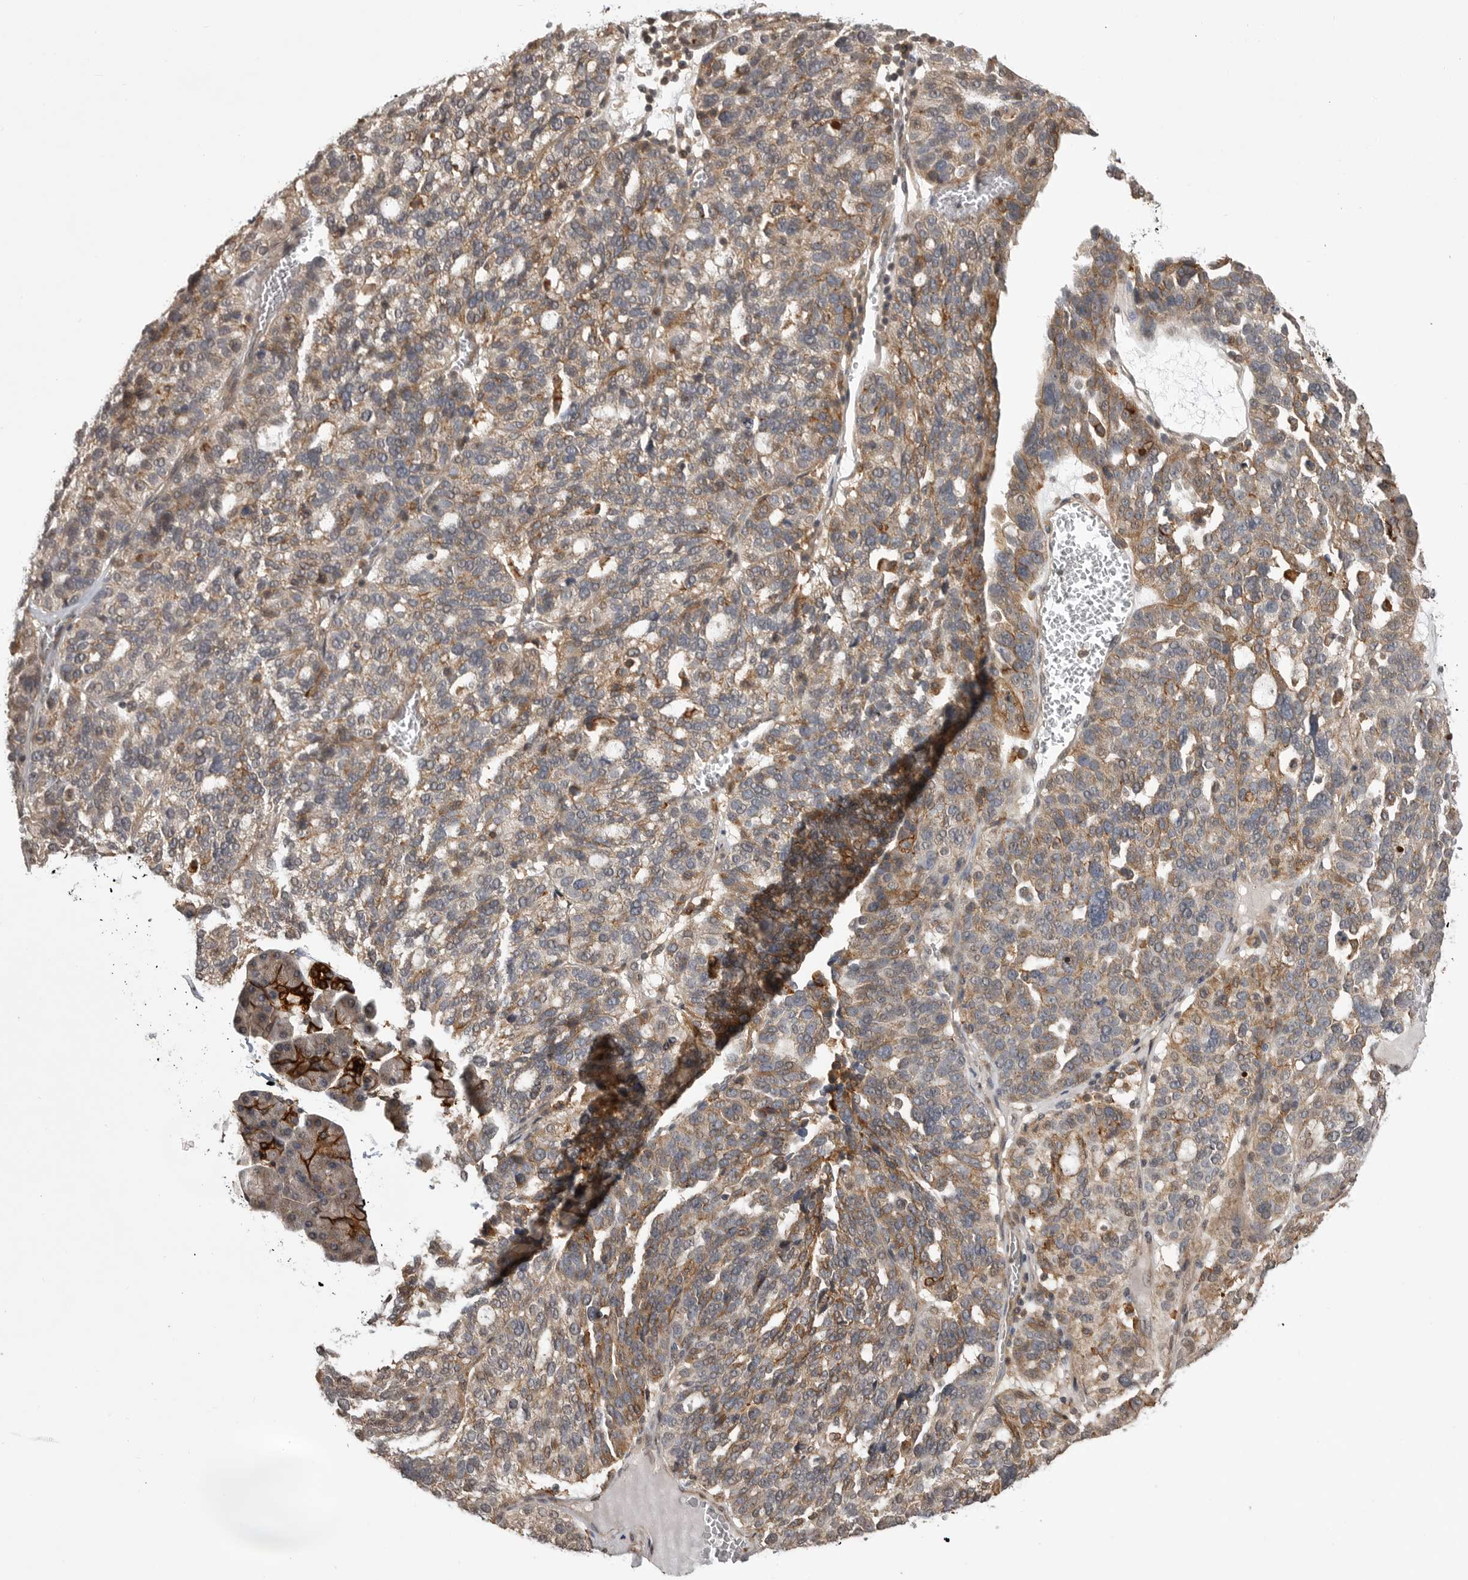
{"staining": {"intensity": "moderate", "quantity": ">75%", "location": "cytoplasmic/membranous"}, "tissue": "ovarian cancer", "cell_type": "Tumor cells", "image_type": "cancer", "snomed": [{"axis": "morphology", "description": "Cystadenocarcinoma, serous, NOS"}, {"axis": "topography", "description": "Ovary"}], "caption": "Serous cystadenocarcinoma (ovarian) stained for a protein (brown) demonstrates moderate cytoplasmic/membranous positive expression in approximately >75% of tumor cells.", "gene": "NECTIN1", "patient": {"sex": "female", "age": 59}}